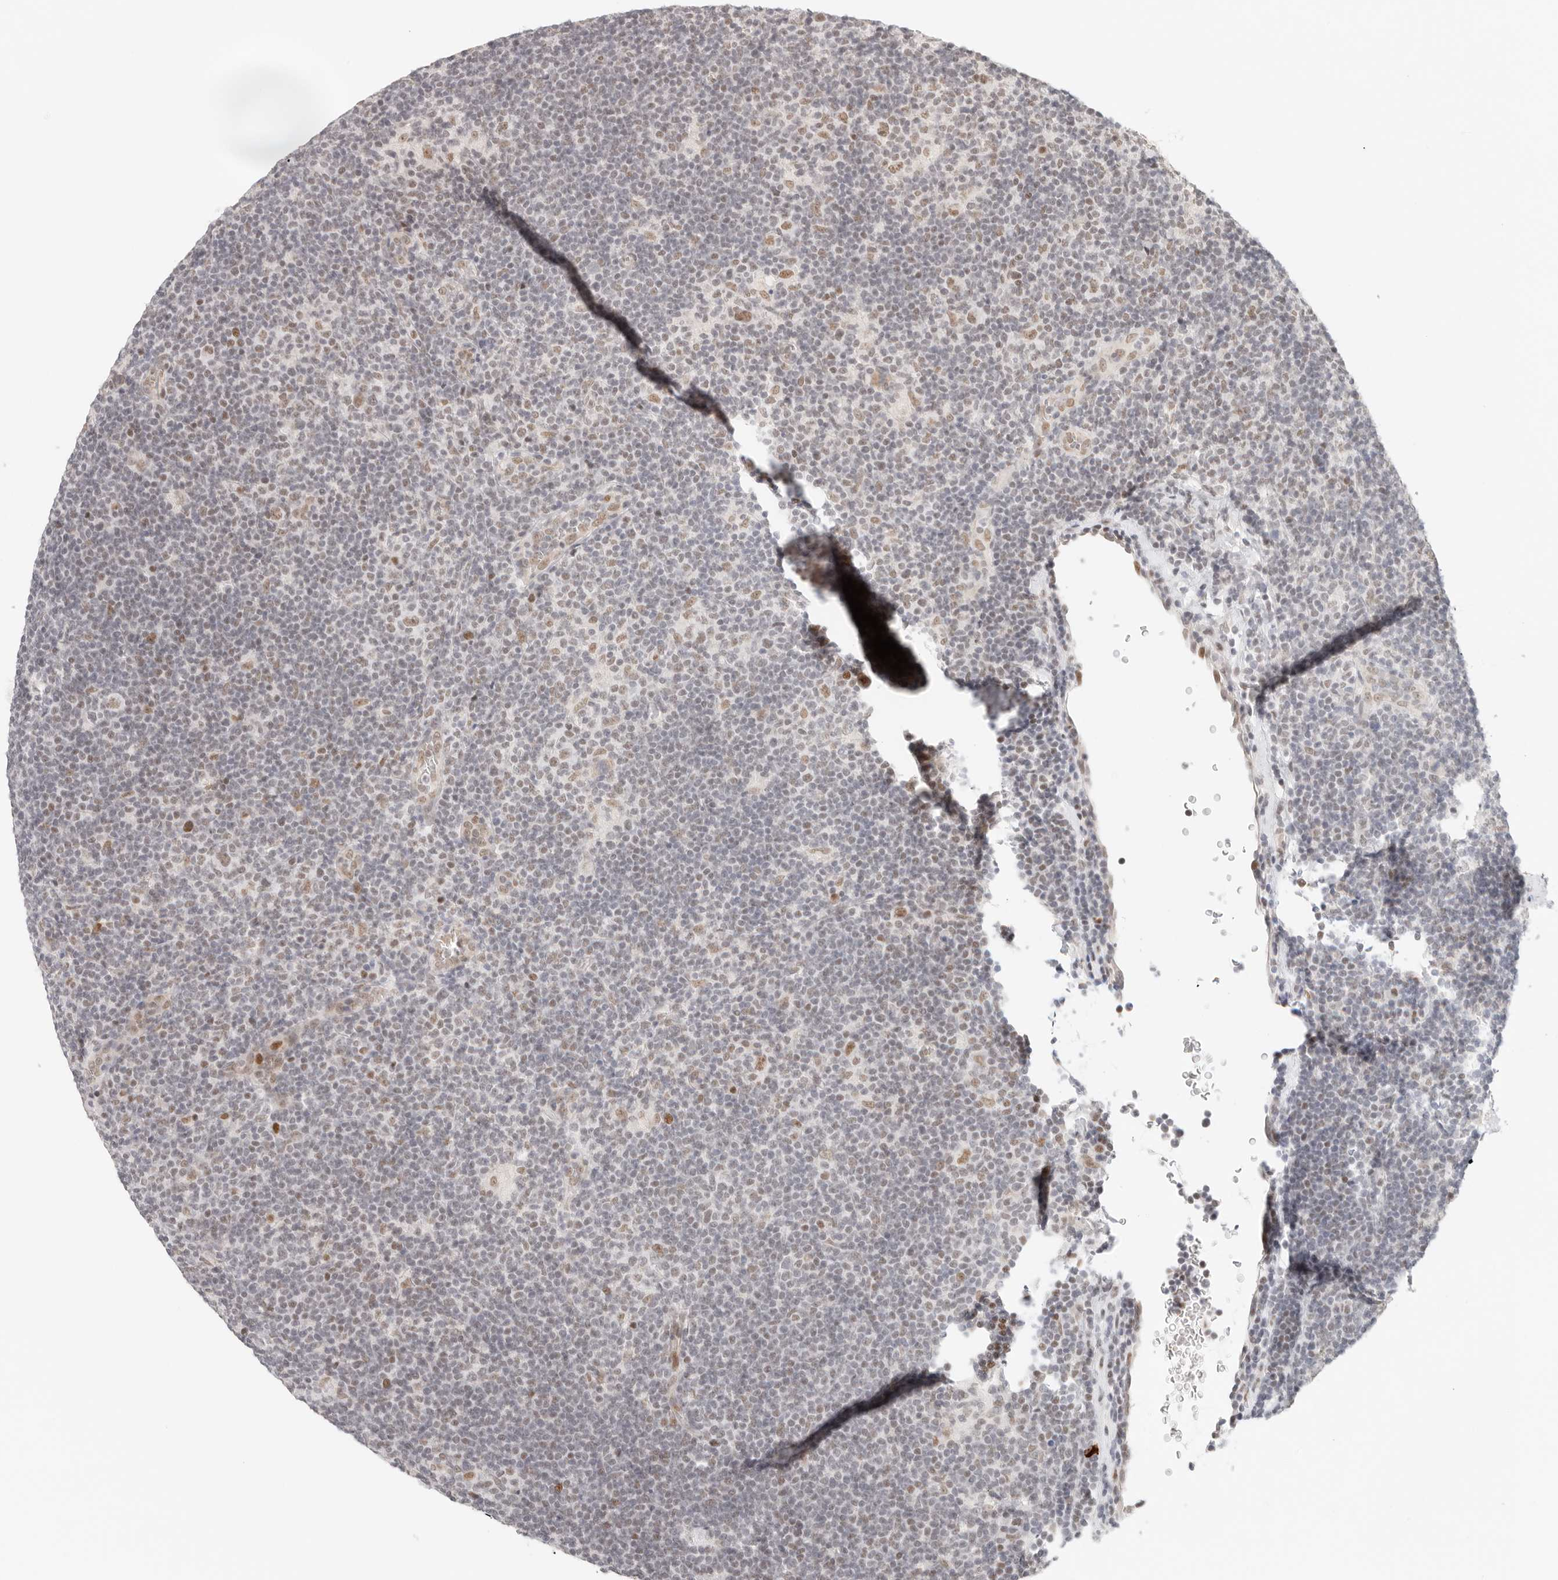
{"staining": {"intensity": "weak", "quantity": ">75%", "location": "nuclear"}, "tissue": "lymphoma", "cell_type": "Tumor cells", "image_type": "cancer", "snomed": [{"axis": "morphology", "description": "Hodgkin's disease, NOS"}, {"axis": "topography", "description": "Lymph node"}], "caption": "Immunohistochemistry (IHC) (DAB (3,3'-diaminobenzidine)) staining of lymphoma displays weak nuclear protein staining in approximately >75% of tumor cells.", "gene": "HOXC5", "patient": {"sex": "female", "age": 57}}